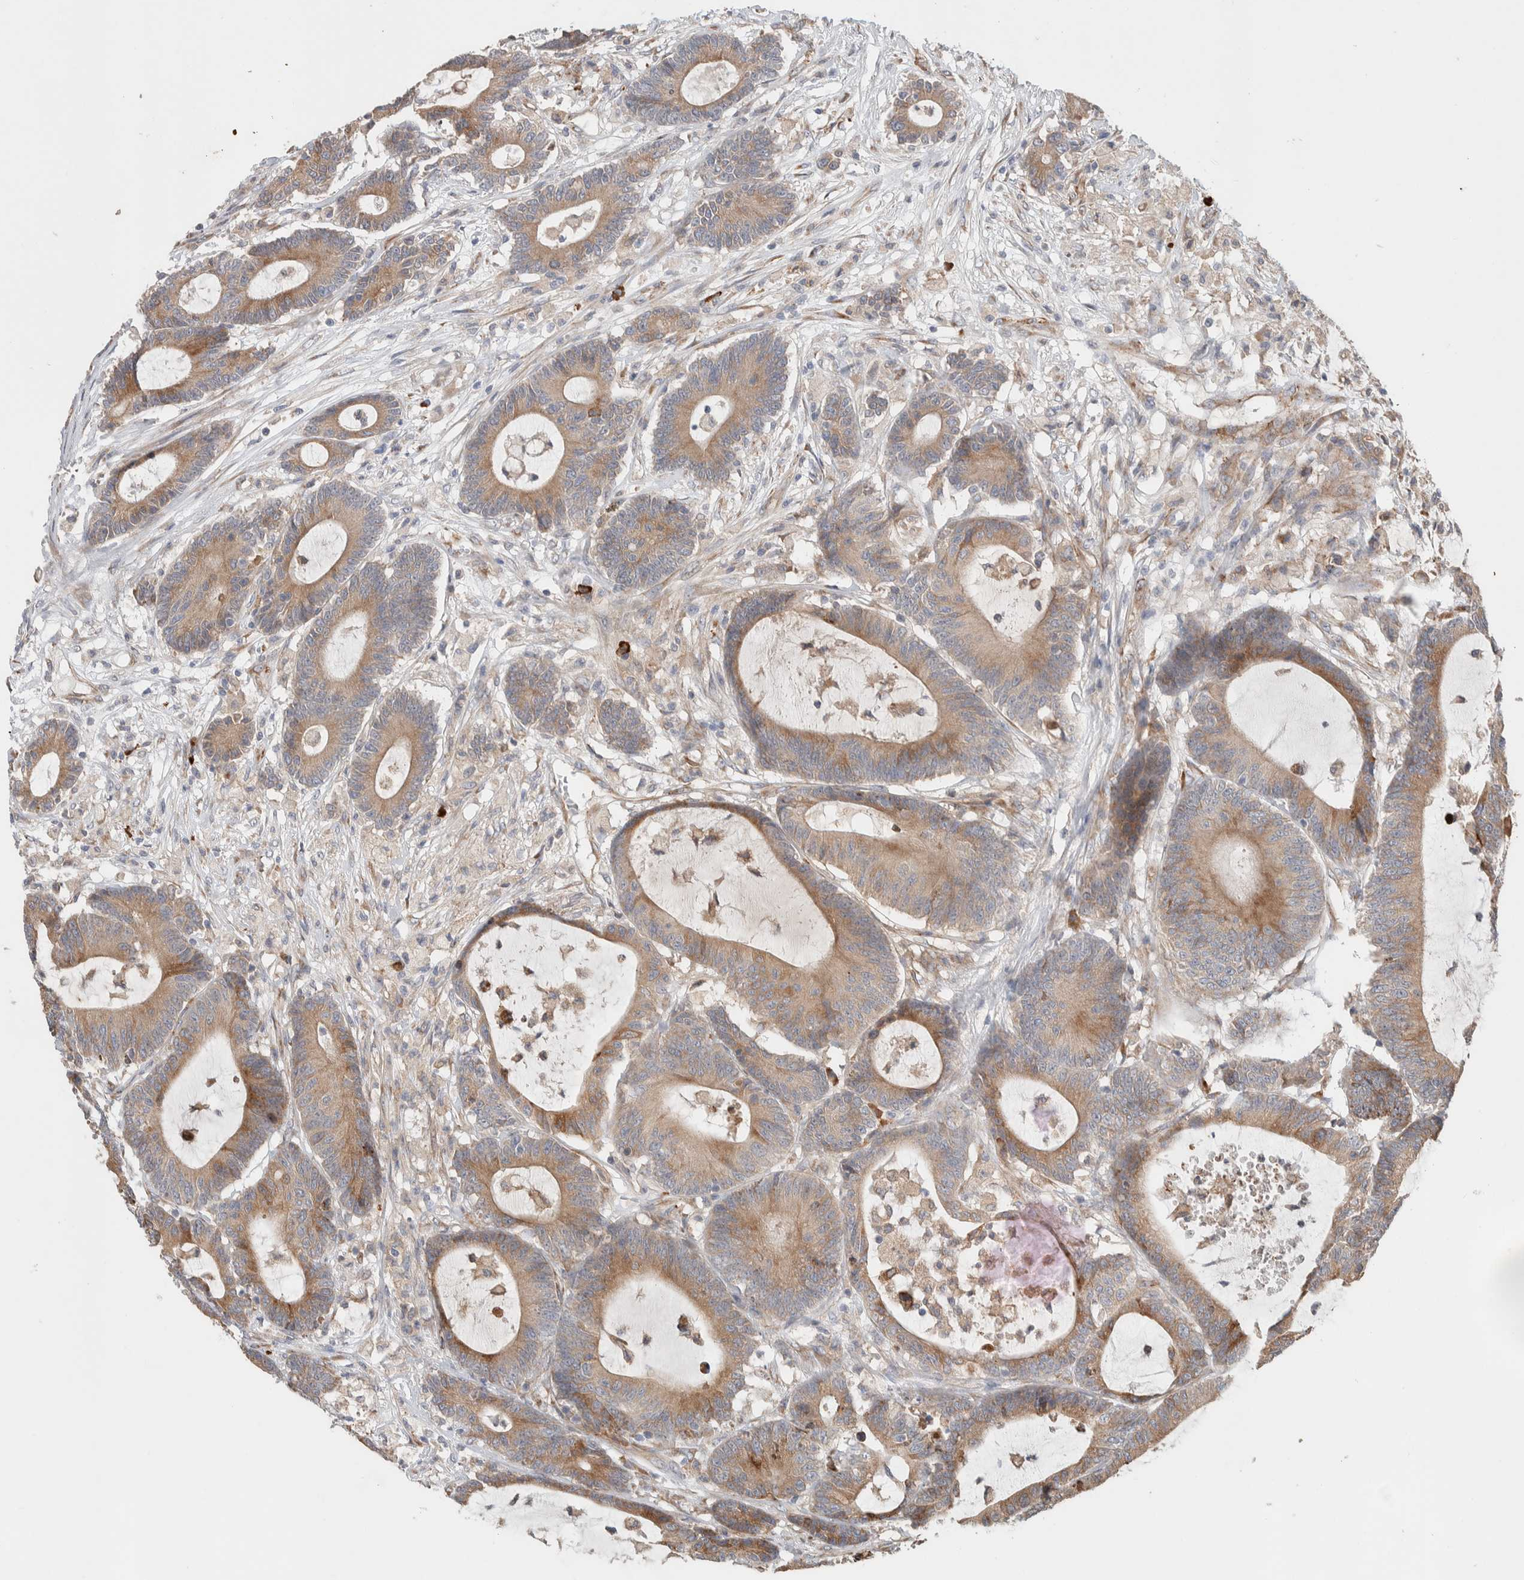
{"staining": {"intensity": "moderate", "quantity": ">75%", "location": "cytoplasmic/membranous"}, "tissue": "colorectal cancer", "cell_type": "Tumor cells", "image_type": "cancer", "snomed": [{"axis": "morphology", "description": "Adenocarcinoma, NOS"}, {"axis": "topography", "description": "Colon"}], "caption": "Human colorectal cancer stained with a protein marker exhibits moderate staining in tumor cells.", "gene": "ADCY8", "patient": {"sex": "female", "age": 84}}